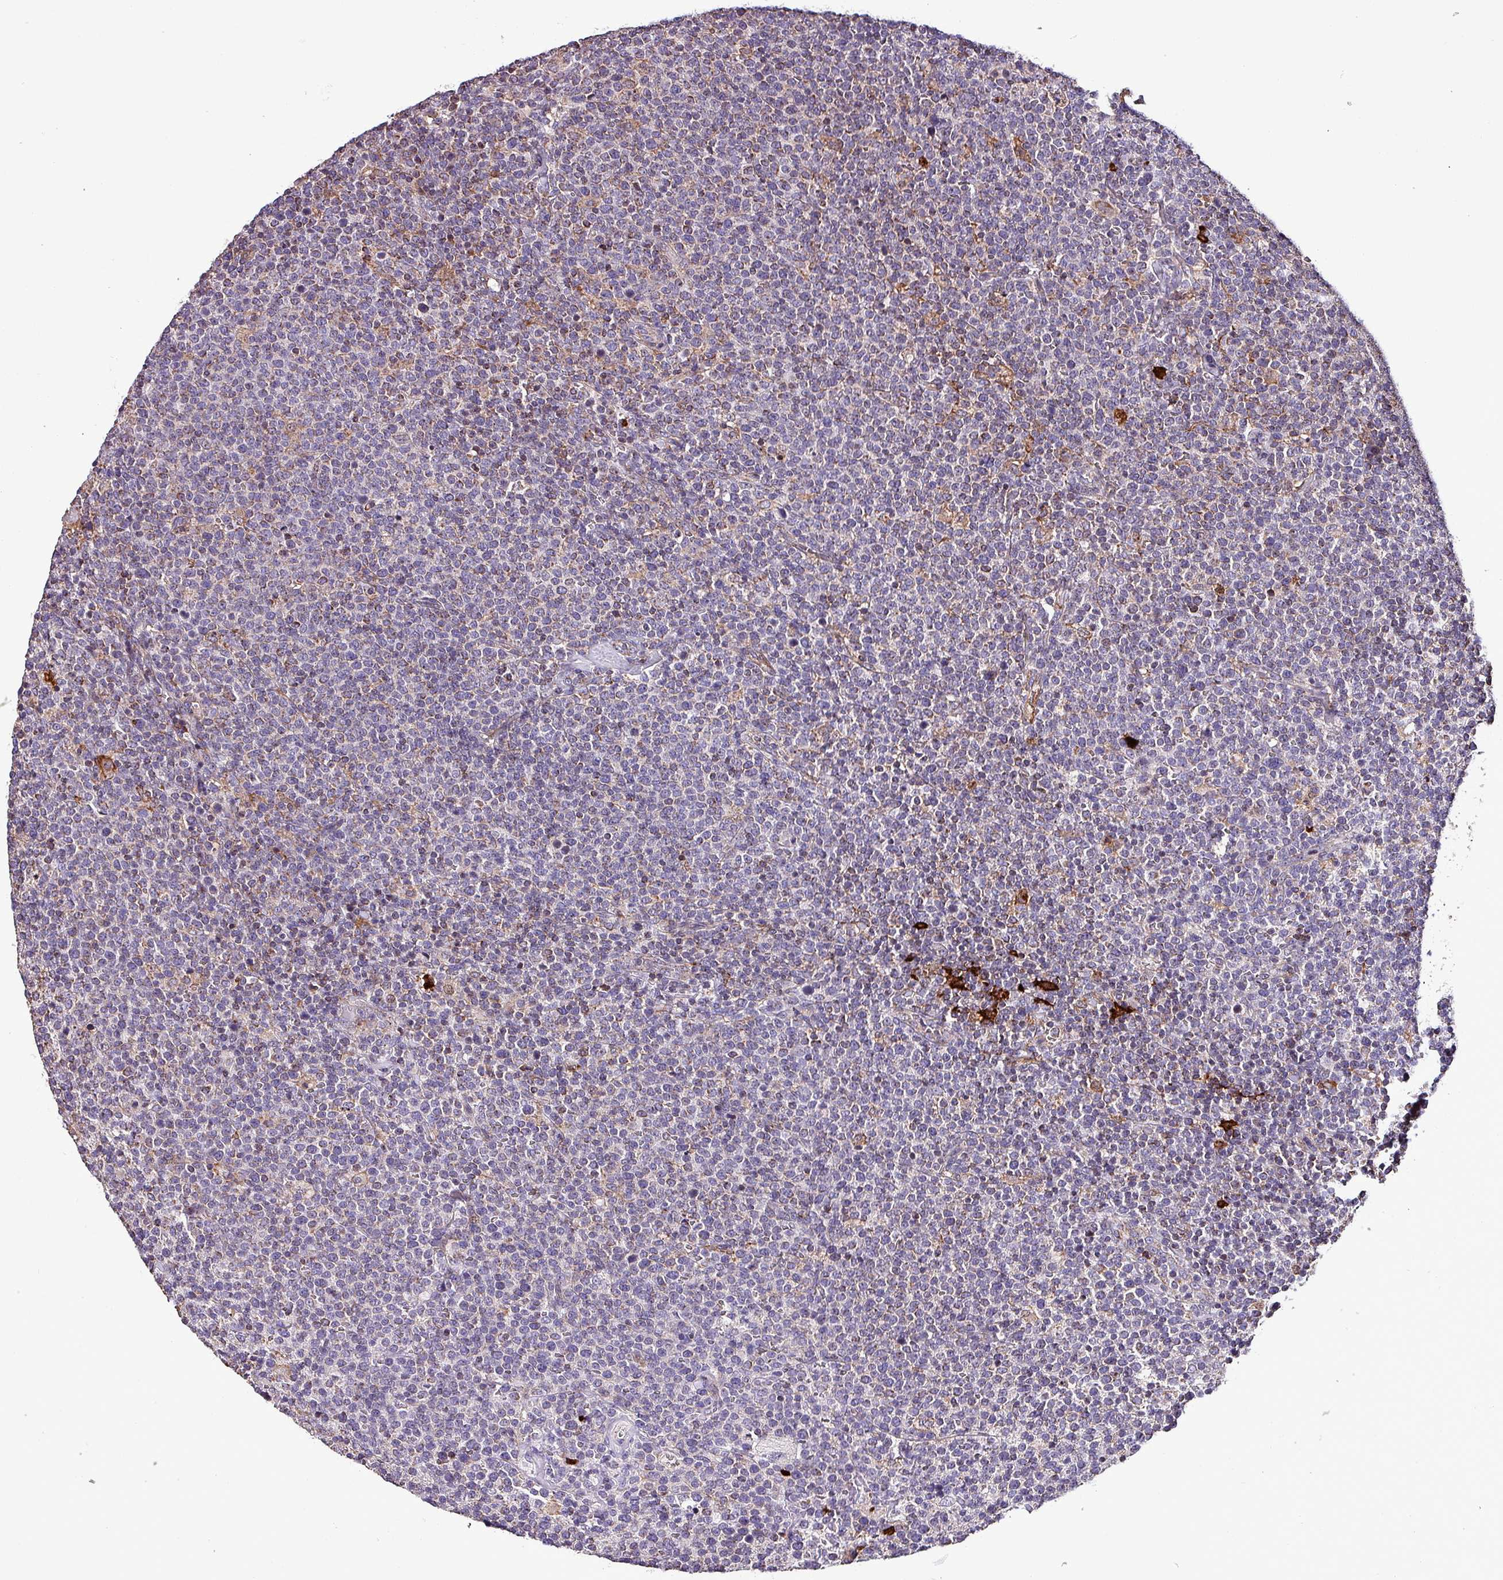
{"staining": {"intensity": "negative", "quantity": "none", "location": "none"}, "tissue": "lymphoma", "cell_type": "Tumor cells", "image_type": "cancer", "snomed": [{"axis": "morphology", "description": "Malignant lymphoma, non-Hodgkin's type, High grade"}, {"axis": "topography", "description": "Lymph node"}], "caption": "The immunohistochemistry histopathology image has no significant expression in tumor cells of lymphoma tissue.", "gene": "SCIN", "patient": {"sex": "male", "age": 61}}